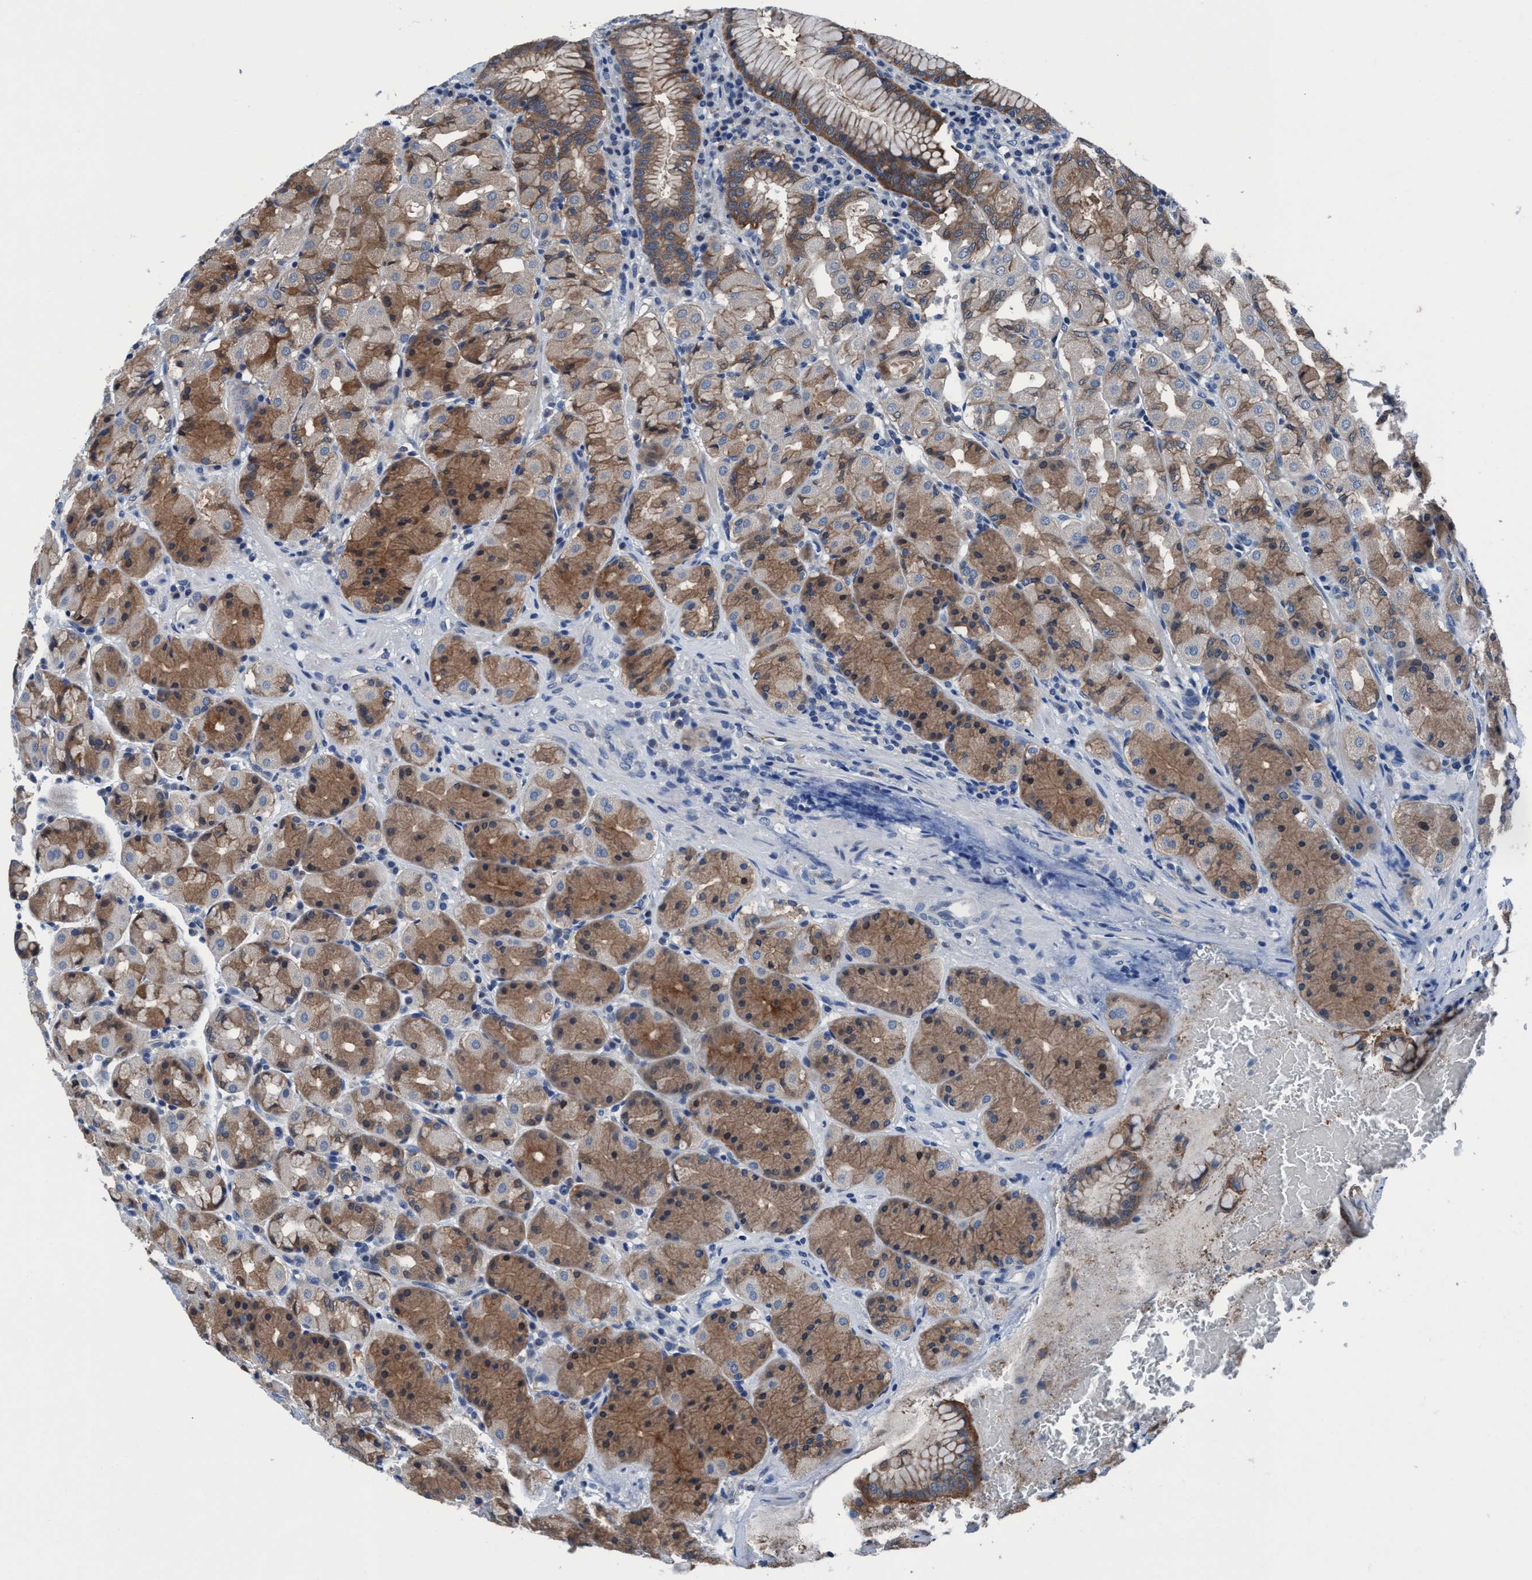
{"staining": {"intensity": "moderate", "quantity": ">75%", "location": "cytoplasmic/membranous"}, "tissue": "stomach", "cell_type": "Glandular cells", "image_type": "normal", "snomed": [{"axis": "morphology", "description": "Normal tissue, NOS"}, {"axis": "topography", "description": "Stomach"}, {"axis": "topography", "description": "Stomach, lower"}], "caption": "A high-resolution image shows IHC staining of benign stomach, which exhibits moderate cytoplasmic/membranous positivity in about >75% of glandular cells. Immunohistochemistry stains the protein of interest in brown and the nuclei are stained blue.", "gene": "TMEM94", "patient": {"sex": "female", "age": 56}}